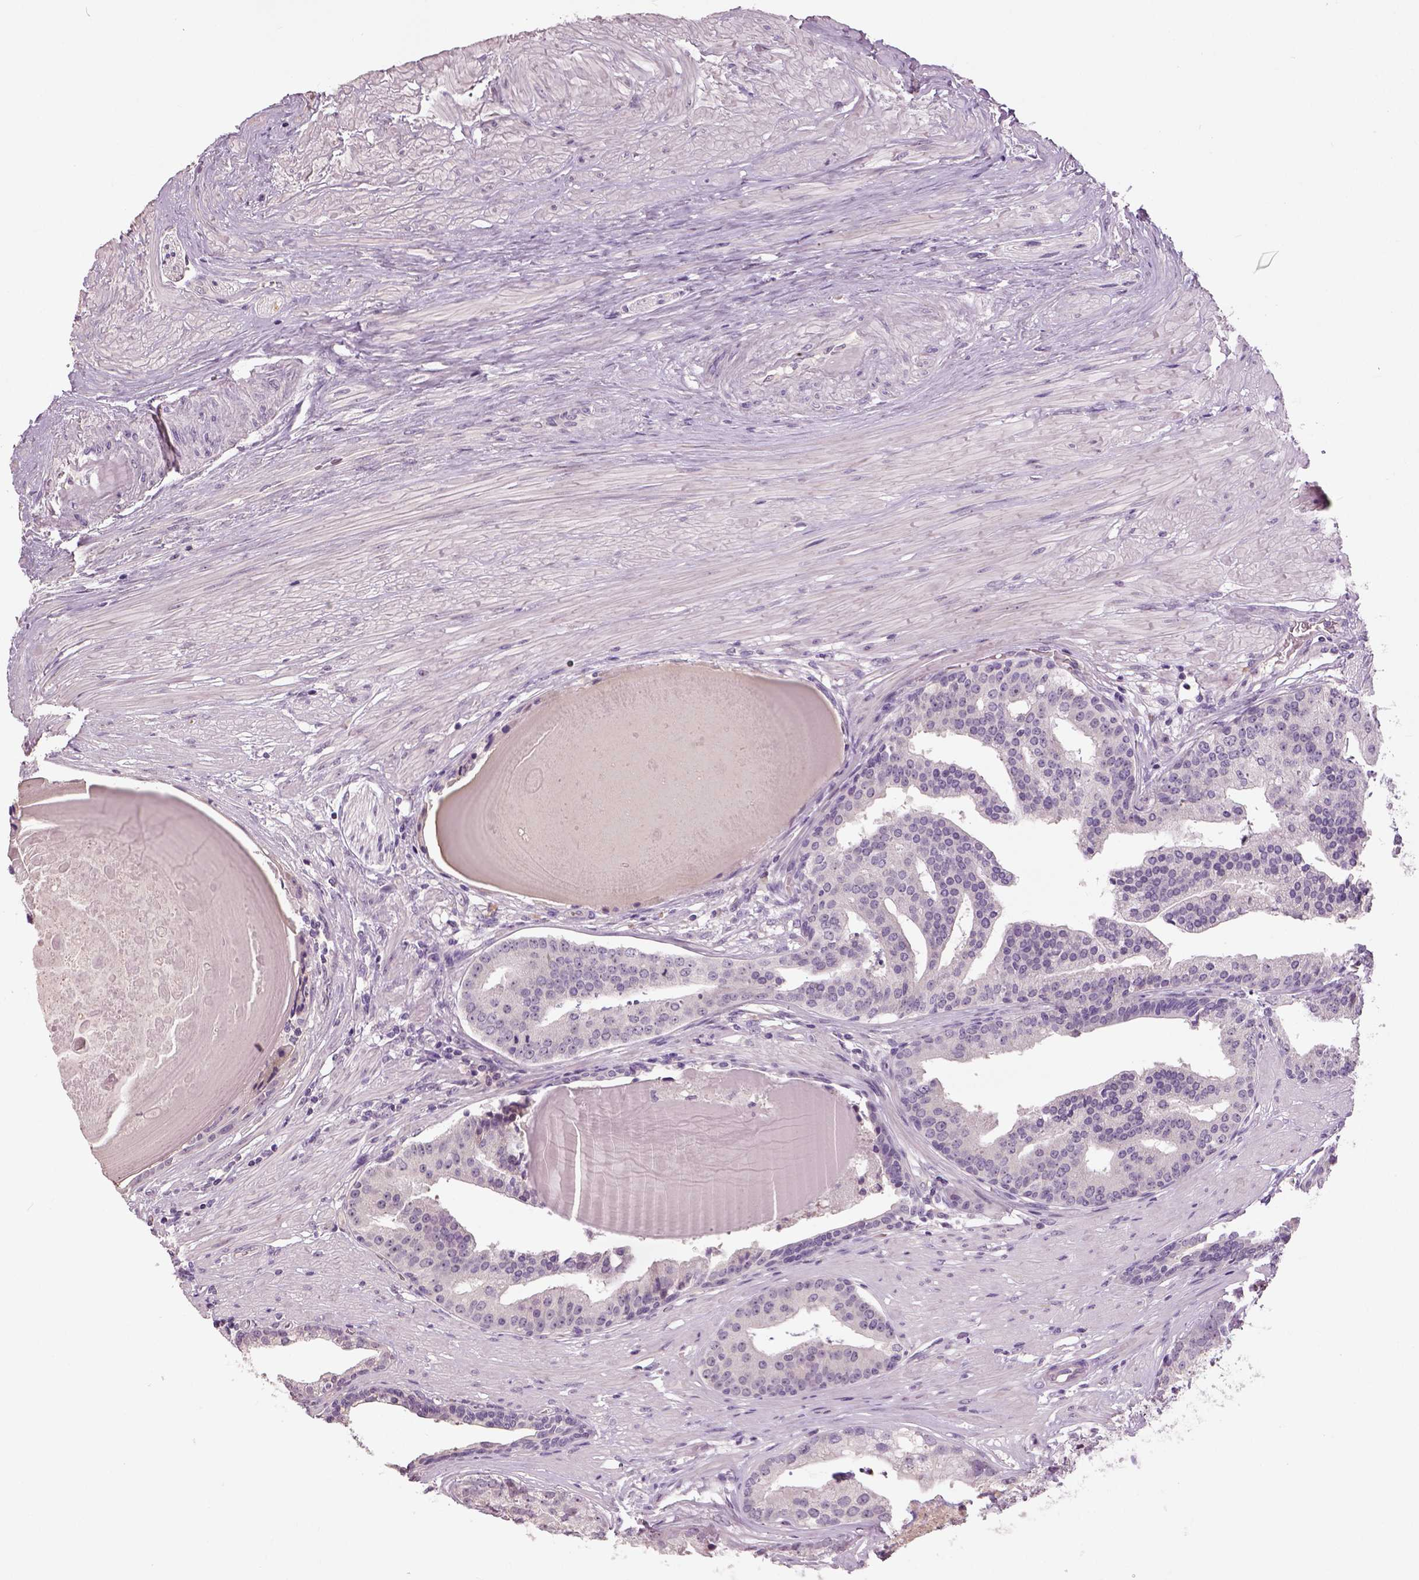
{"staining": {"intensity": "negative", "quantity": "none", "location": "none"}, "tissue": "prostate cancer", "cell_type": "Tumor cells", "image_type": "cancer", "snomed": [{"axis": "morphology", "description": "Adenocarcinoma, NOS"}, {"axis": "topography", "description": "Prostate and seminal vesicle, NOS"}, {"axis": "topography", "description": "Prostate"}], "caption": "This is a micrograph of IHC staining of adenocarcinoma (prostate), which shows no positivity in tumor cells.", "gene": "NECAB1", "patient": {"sex": "male", "age": 44}}